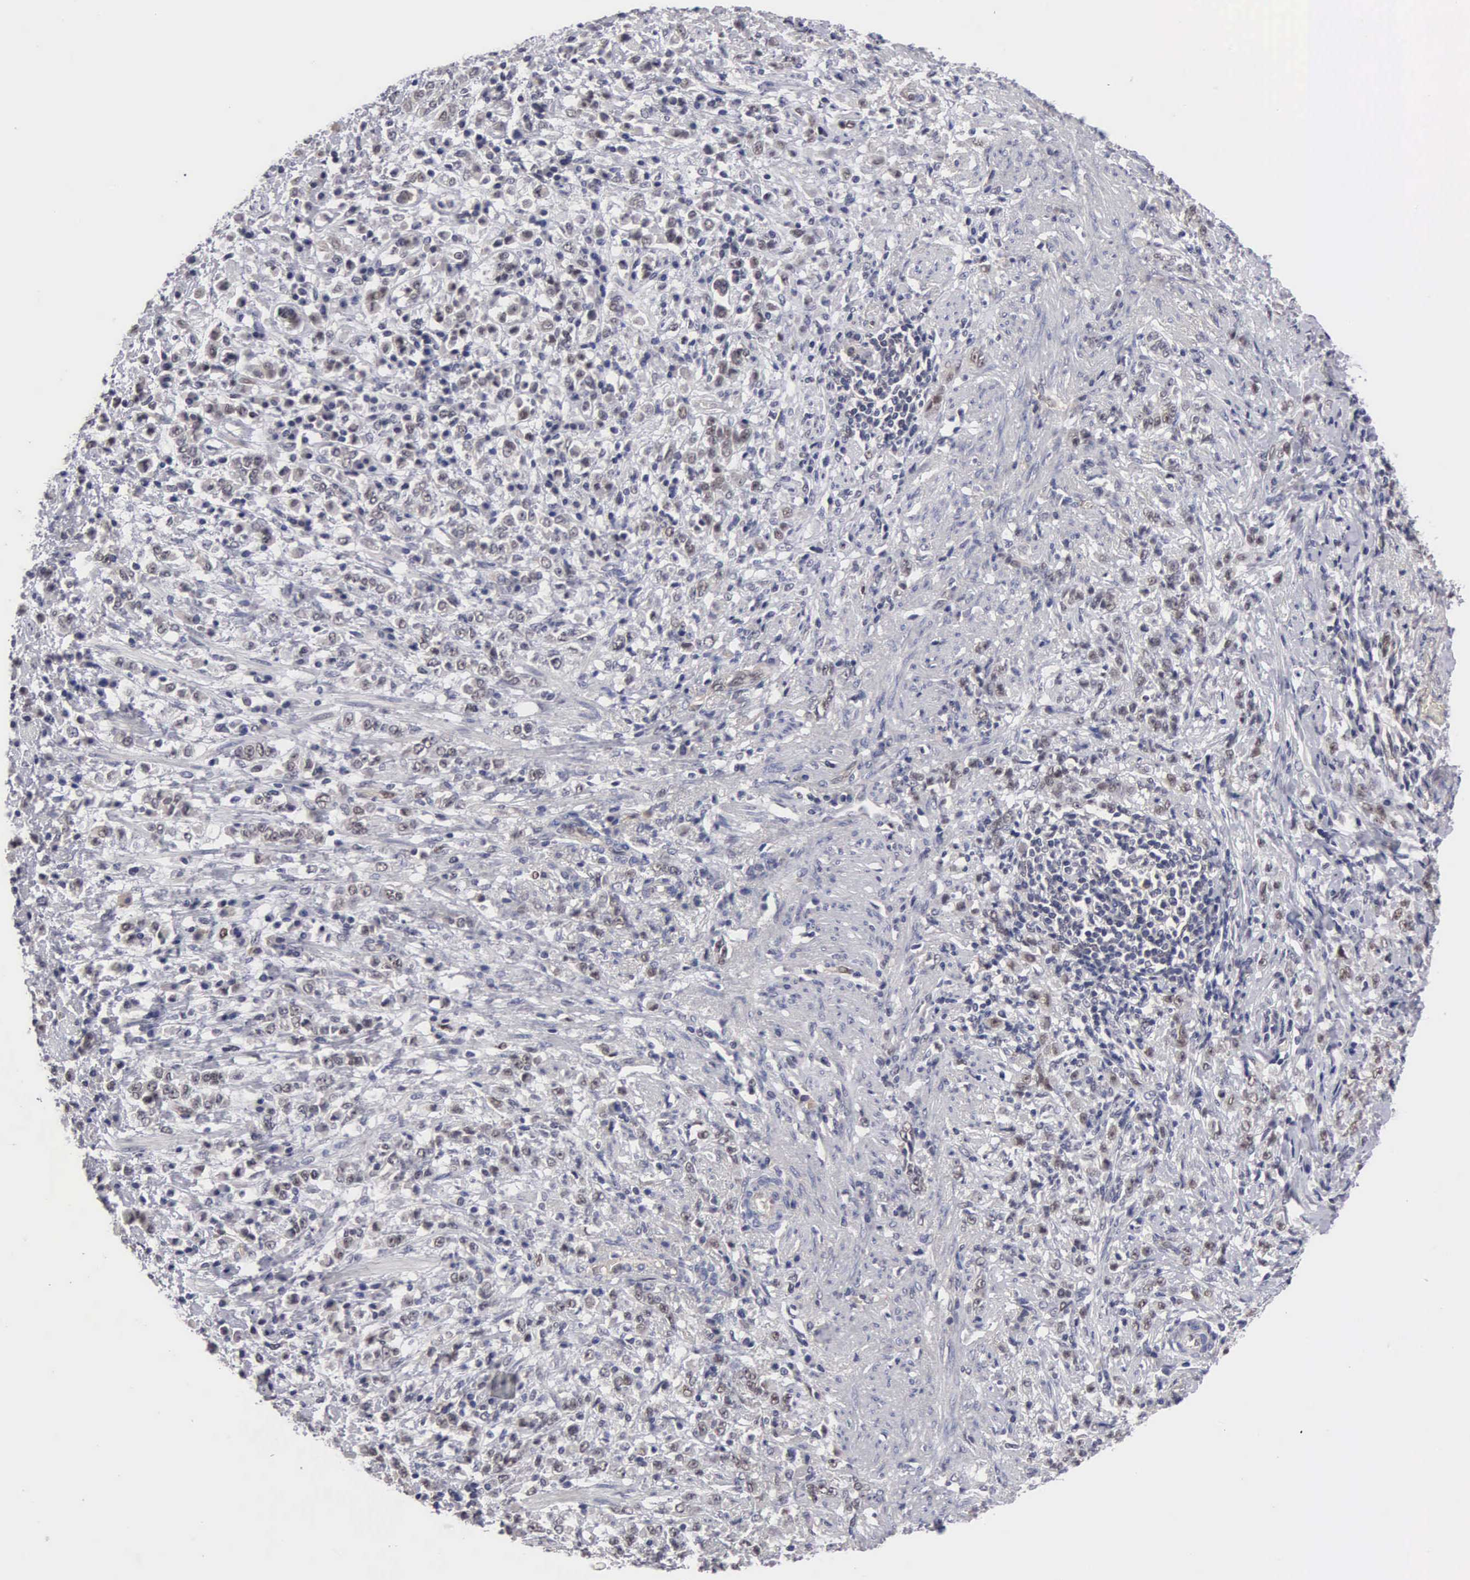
{"staining": {"intensity": "weak", "quantity": "<25%", "location": "nuclear"}, "tissue": "stomach cancer", "cell_type": "Tumor cells", "image_type": "cancer", "snomed": [{"axis": "morphology", "description": "Adenocarcinoma, NOS"}, {"axis": "topography", "description": "Stomach, lower"}], "caption": "Tumor cells are negative for protein expression in human stomach cancer.", "gene": "ZBTB33", "patient": {"sex": "male", "age": 88}}